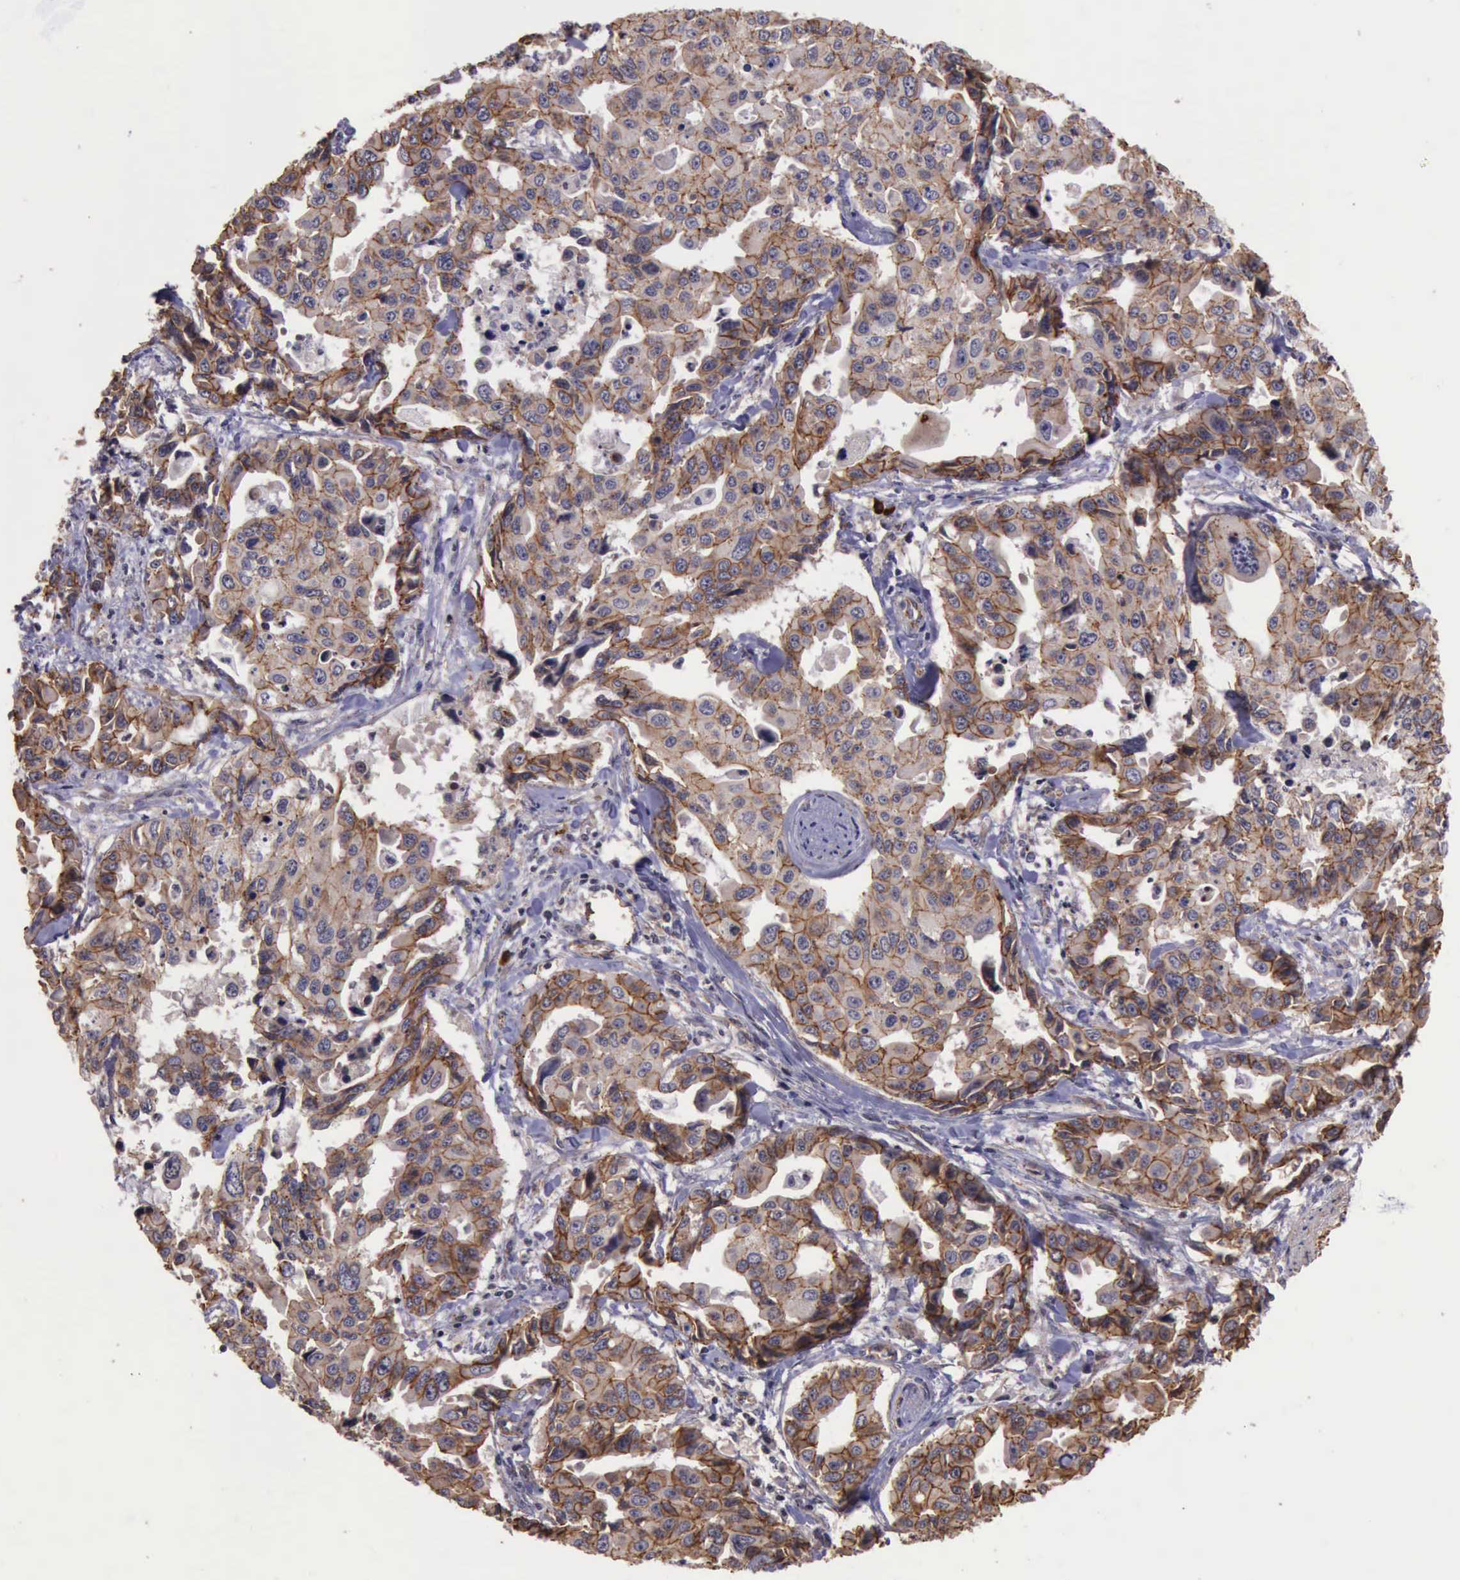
{"staining": {"intensity": "moderate", "quantity": ">75%", "location": "cytoplasmic/membranous"}, "tissue": "lung cancer", "cell_type": "Tumor cells", "image_type": "cancer", "snomed": [{"axis": "morphology", "description": "Adenocarcinoma, NOS"}, {"axis": "topography", "description": "Lung"}], "caption": "Tumor cells reveal medium levels of moderate cytoplasmic/membranous staining in approximately >75% of cells in lung cancer.", "gene": "CTNNB1", "patient": {"sex": "male", "age": 64}}